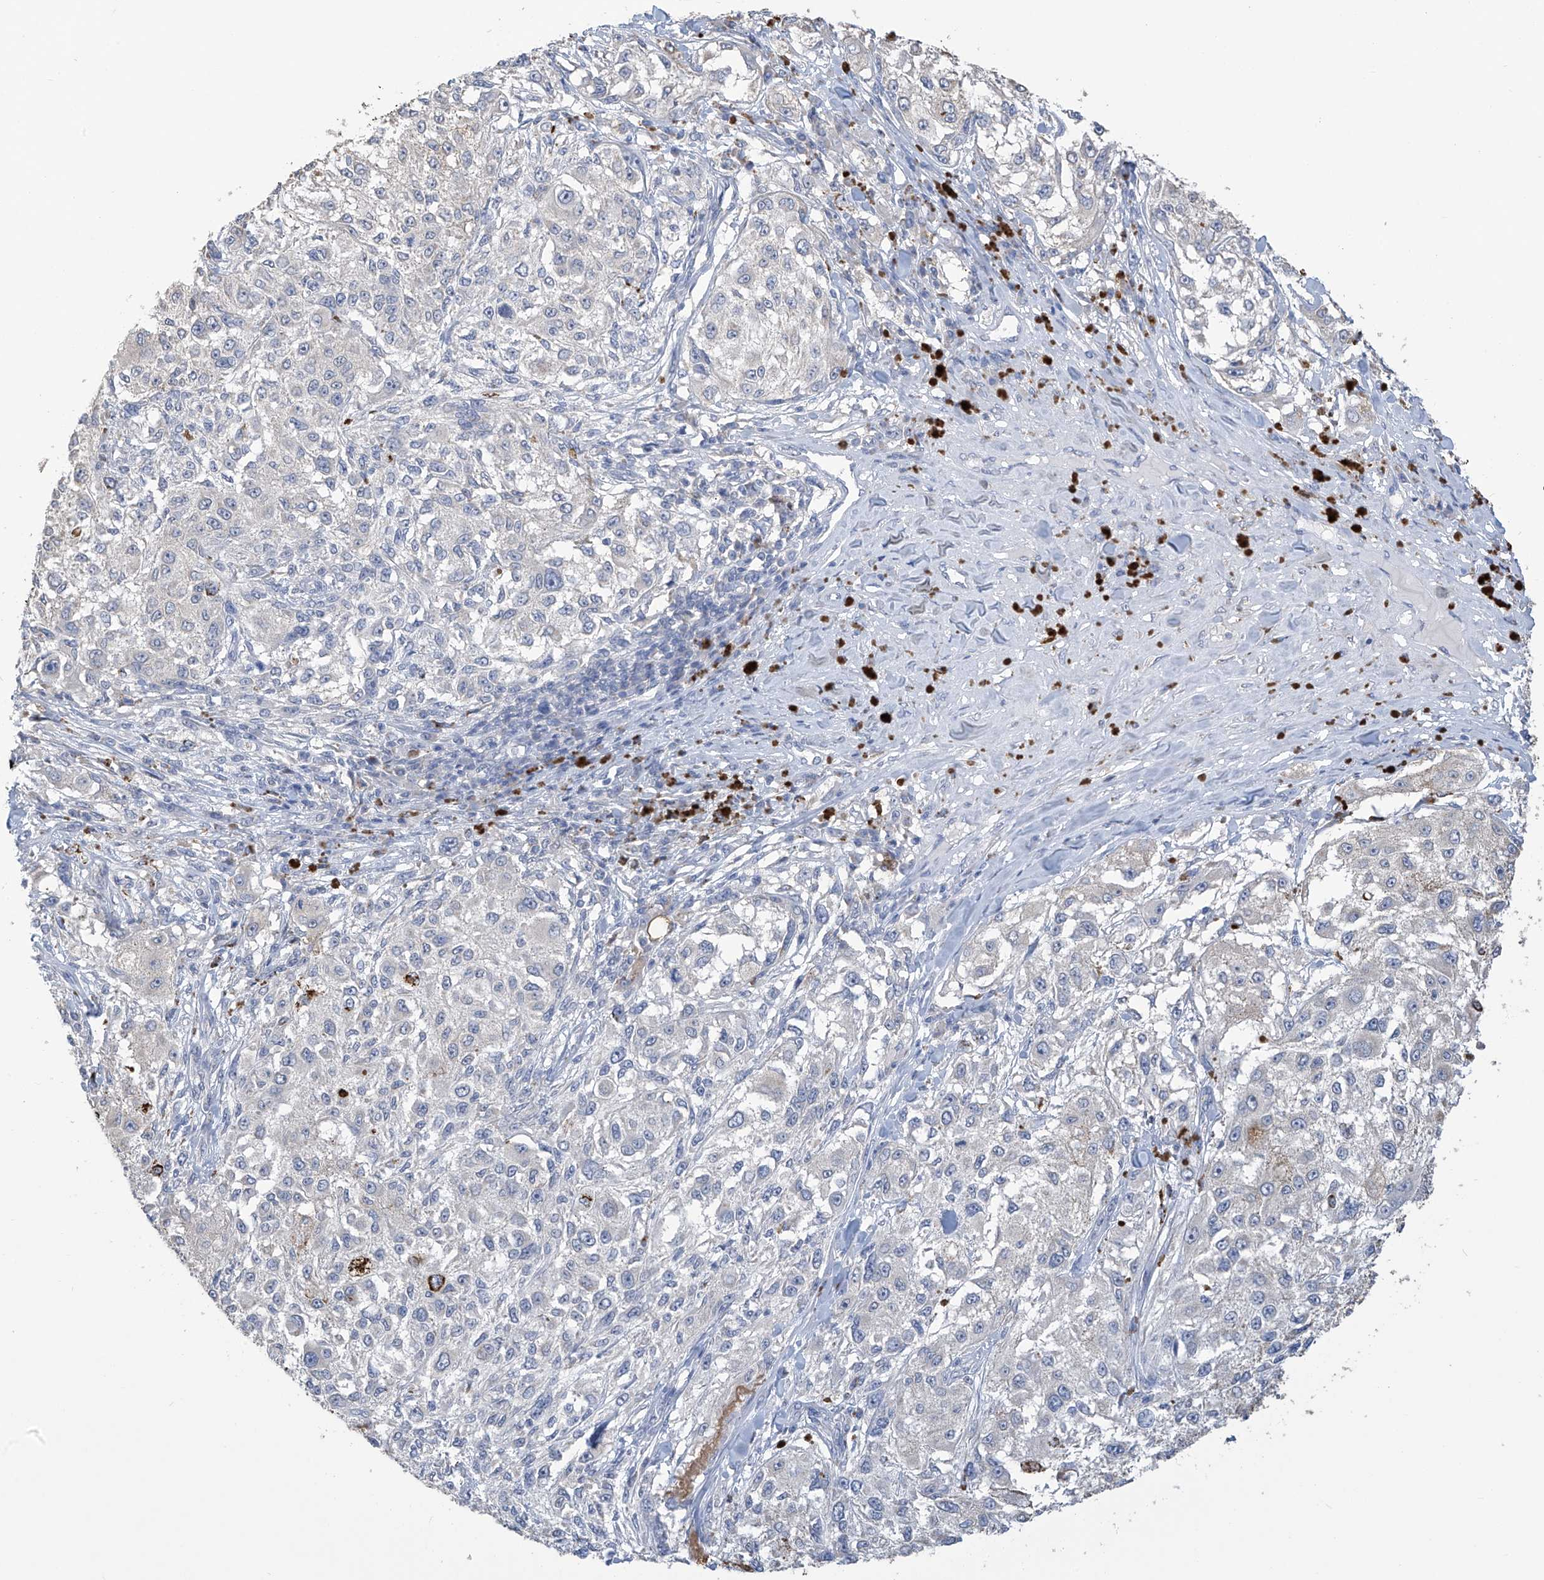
{"staining": {"intensity": "negative", "quantity": "none", "location": "none"}, "tissue": "melanoma", "cell_type": "Tumor cells", "image_type": "cancer", "snomed": [{"axis": "morphology", "description": "Necrosis, NOS"}, {"axis": "morphology", "description": "Malignant melanoma, NOS"}, {"axis": "topography", "description": "Skin"}], "caption": "A histopathology image of malignant melanoma stained for a protein shows no brown staining in tumor cells.", "gene": "OGT", "patient": {"sex": "female", "age": 87}}